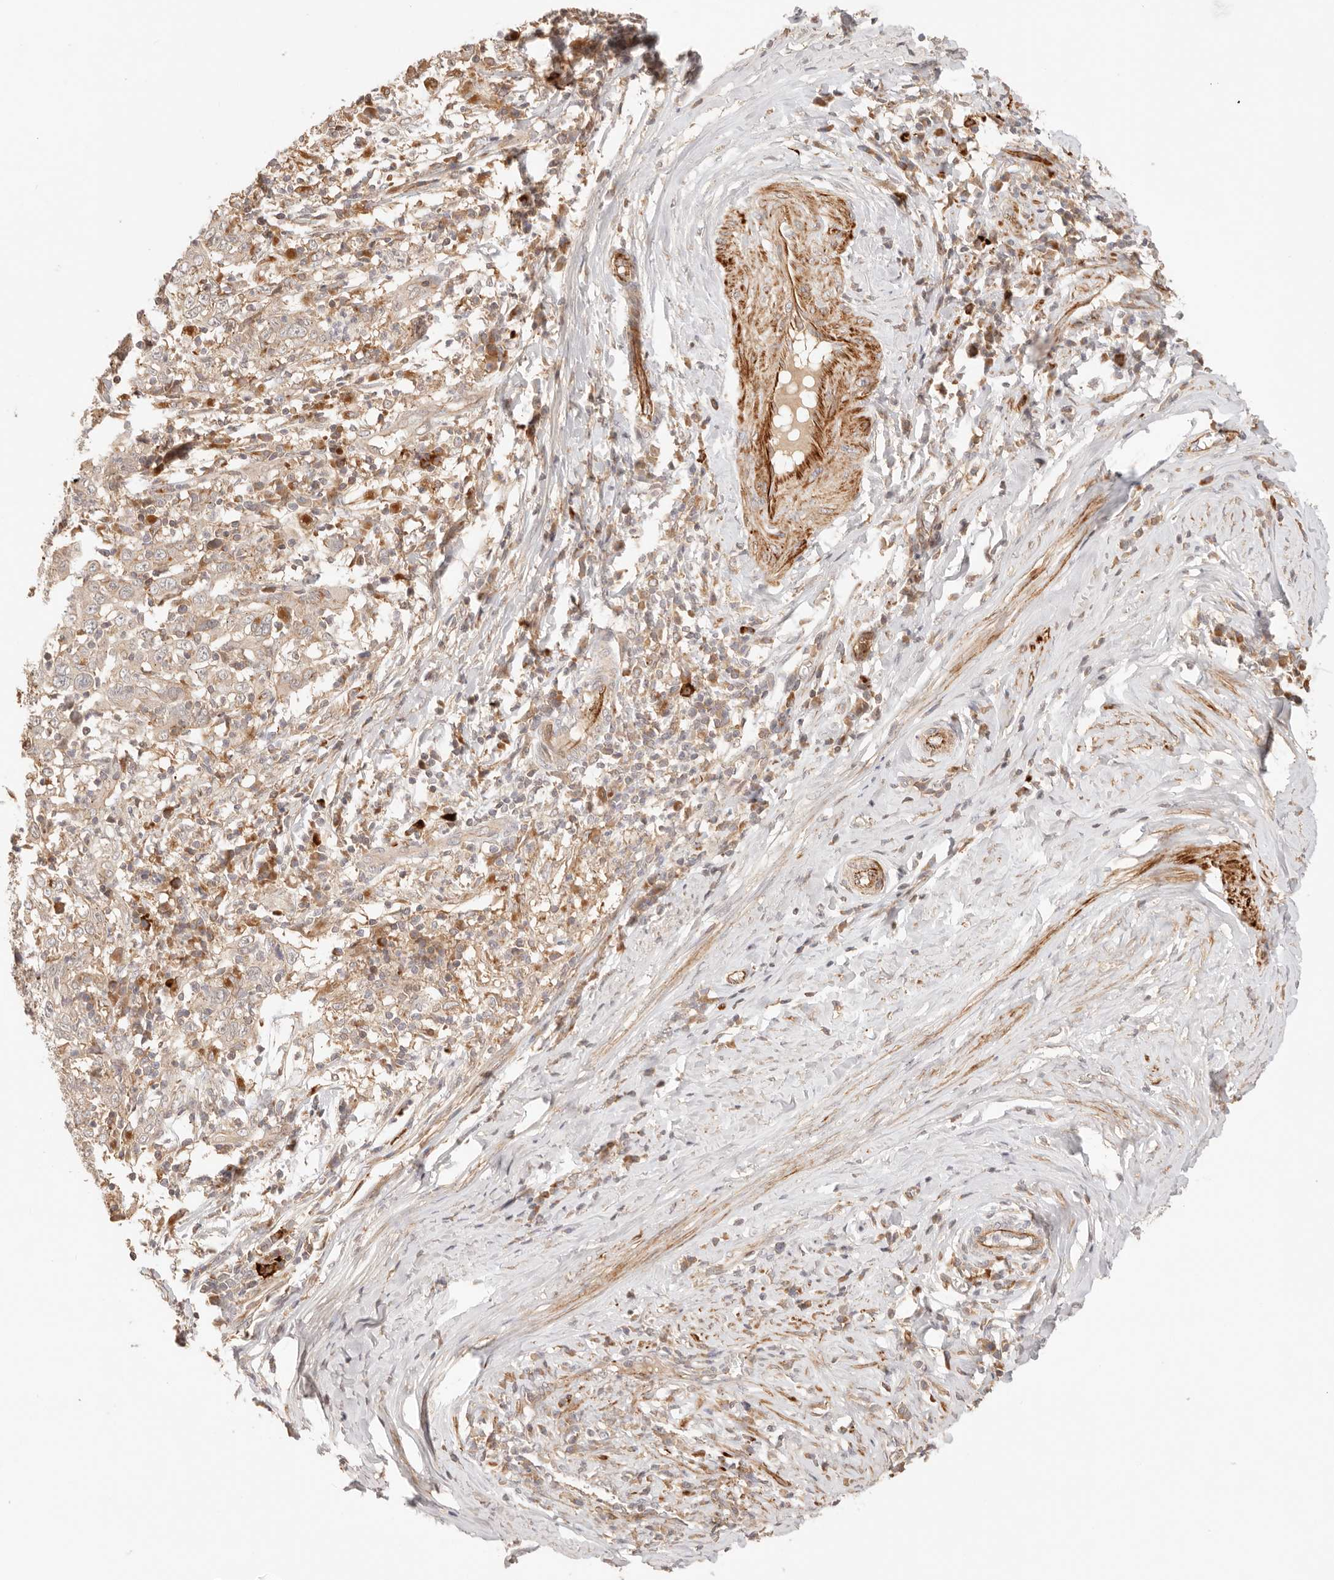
{"staining": {"intensity": "moderate", "quantity": "25%-75%", "location": "cytoplasmic/membranous"}, "tissue": "cervical cancer", "cell_type": "Tumor cells", "image_type": "cancer", "snomed": [{"axis": "morphology", "description": "Squamous cell carcinoma, NOS"}, {"axis": "topography", "description": "Cervix"}], "caption": "Squamous cell carcinoma (cervical) stained with a protein marker shows moderate staining in tumor cells.", "gene": "IL1R2", "patient": {"sex": "female", "age": 46}}